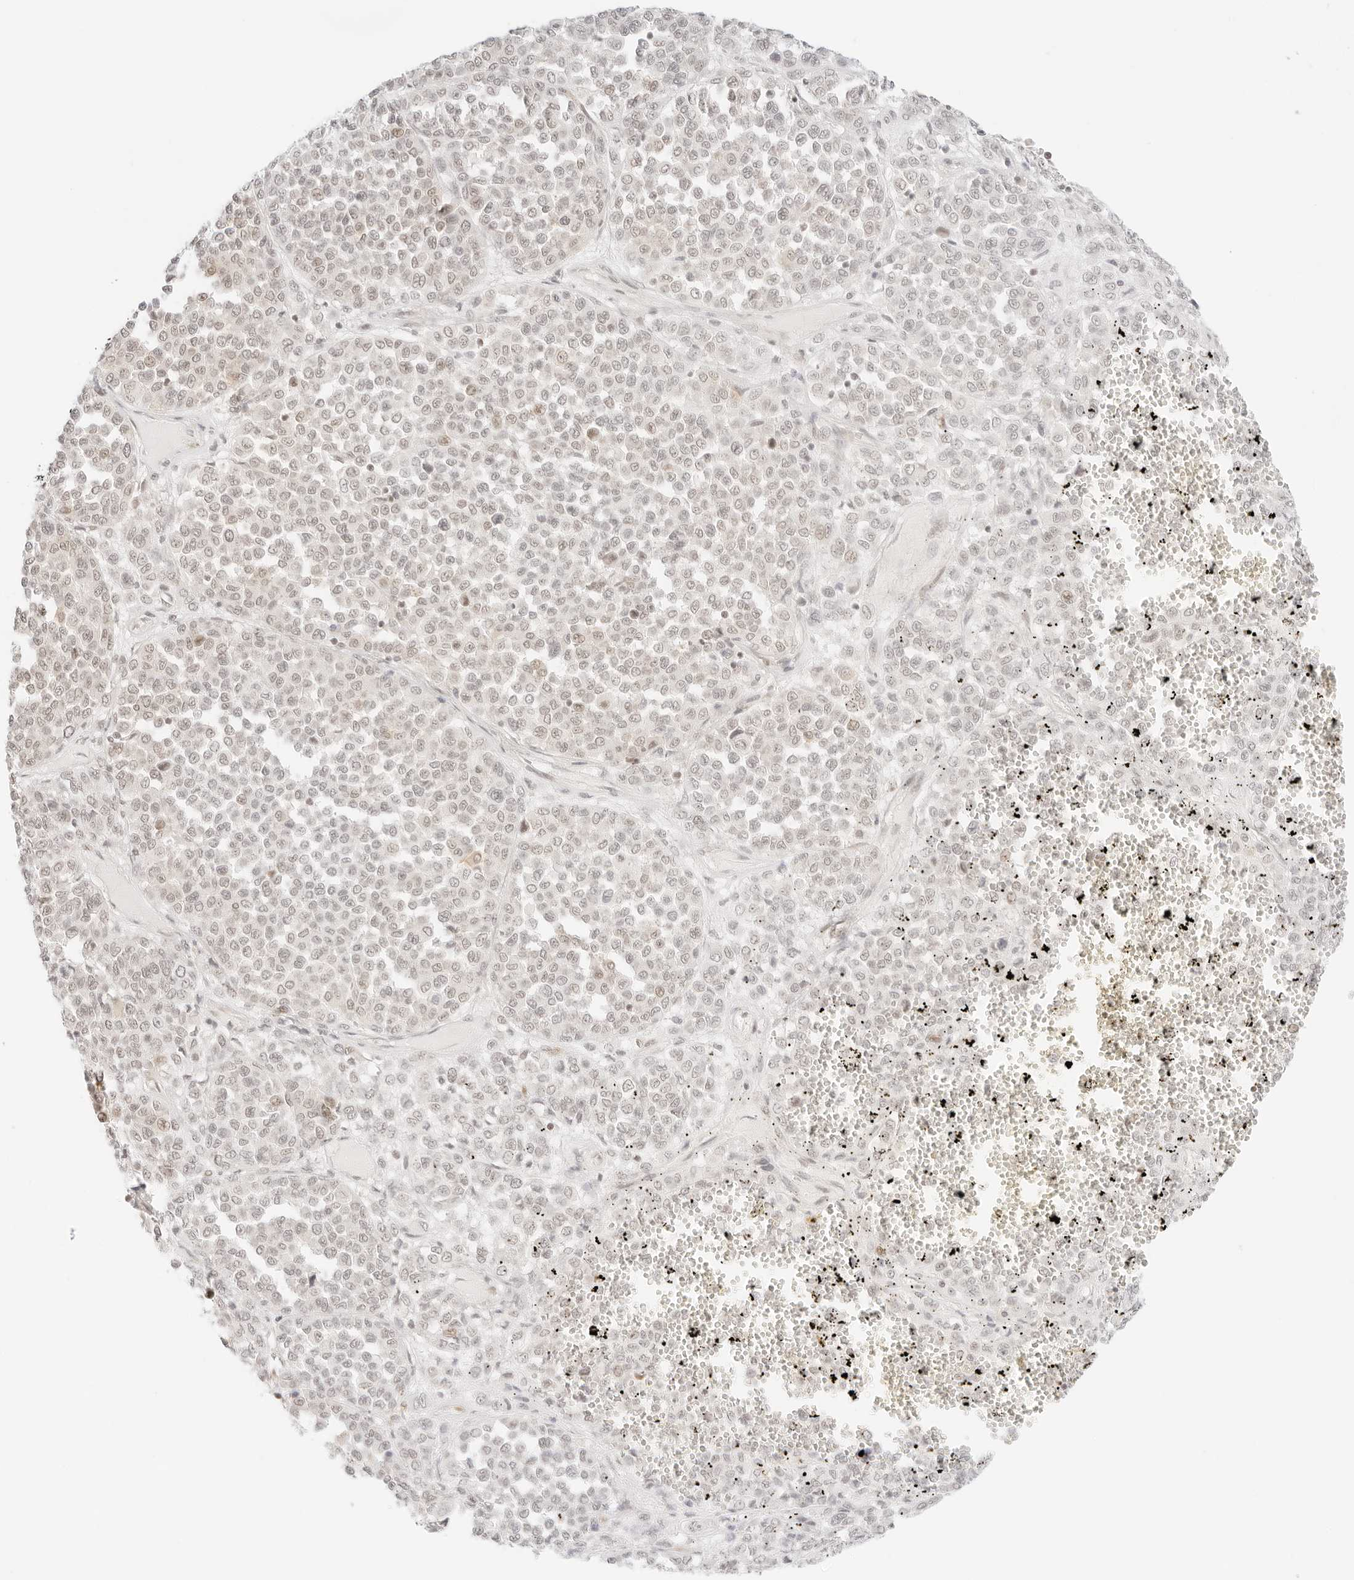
{"staining": {"intensity": "weak", "quantity": "25%-75%", "location": "nuclear"}, "tissue": "melanoma", "cell_type": "Tumor cells", "image_type": "cancer", "snomed": [{"axis": "morphology", "description": "Malignant melanoma, Metastatic site"}, {"axis": "topography", "description": "Pancreas"}], "caption": "Approximately 25%-75% of tumor cells in human malignant melanoma (metastatic site) exhibit weak nuclear protein expression as visualized by brown immunohistochemical staining.", "gene": "GNAS", "patient": {"sex": "female", "age": 30}}